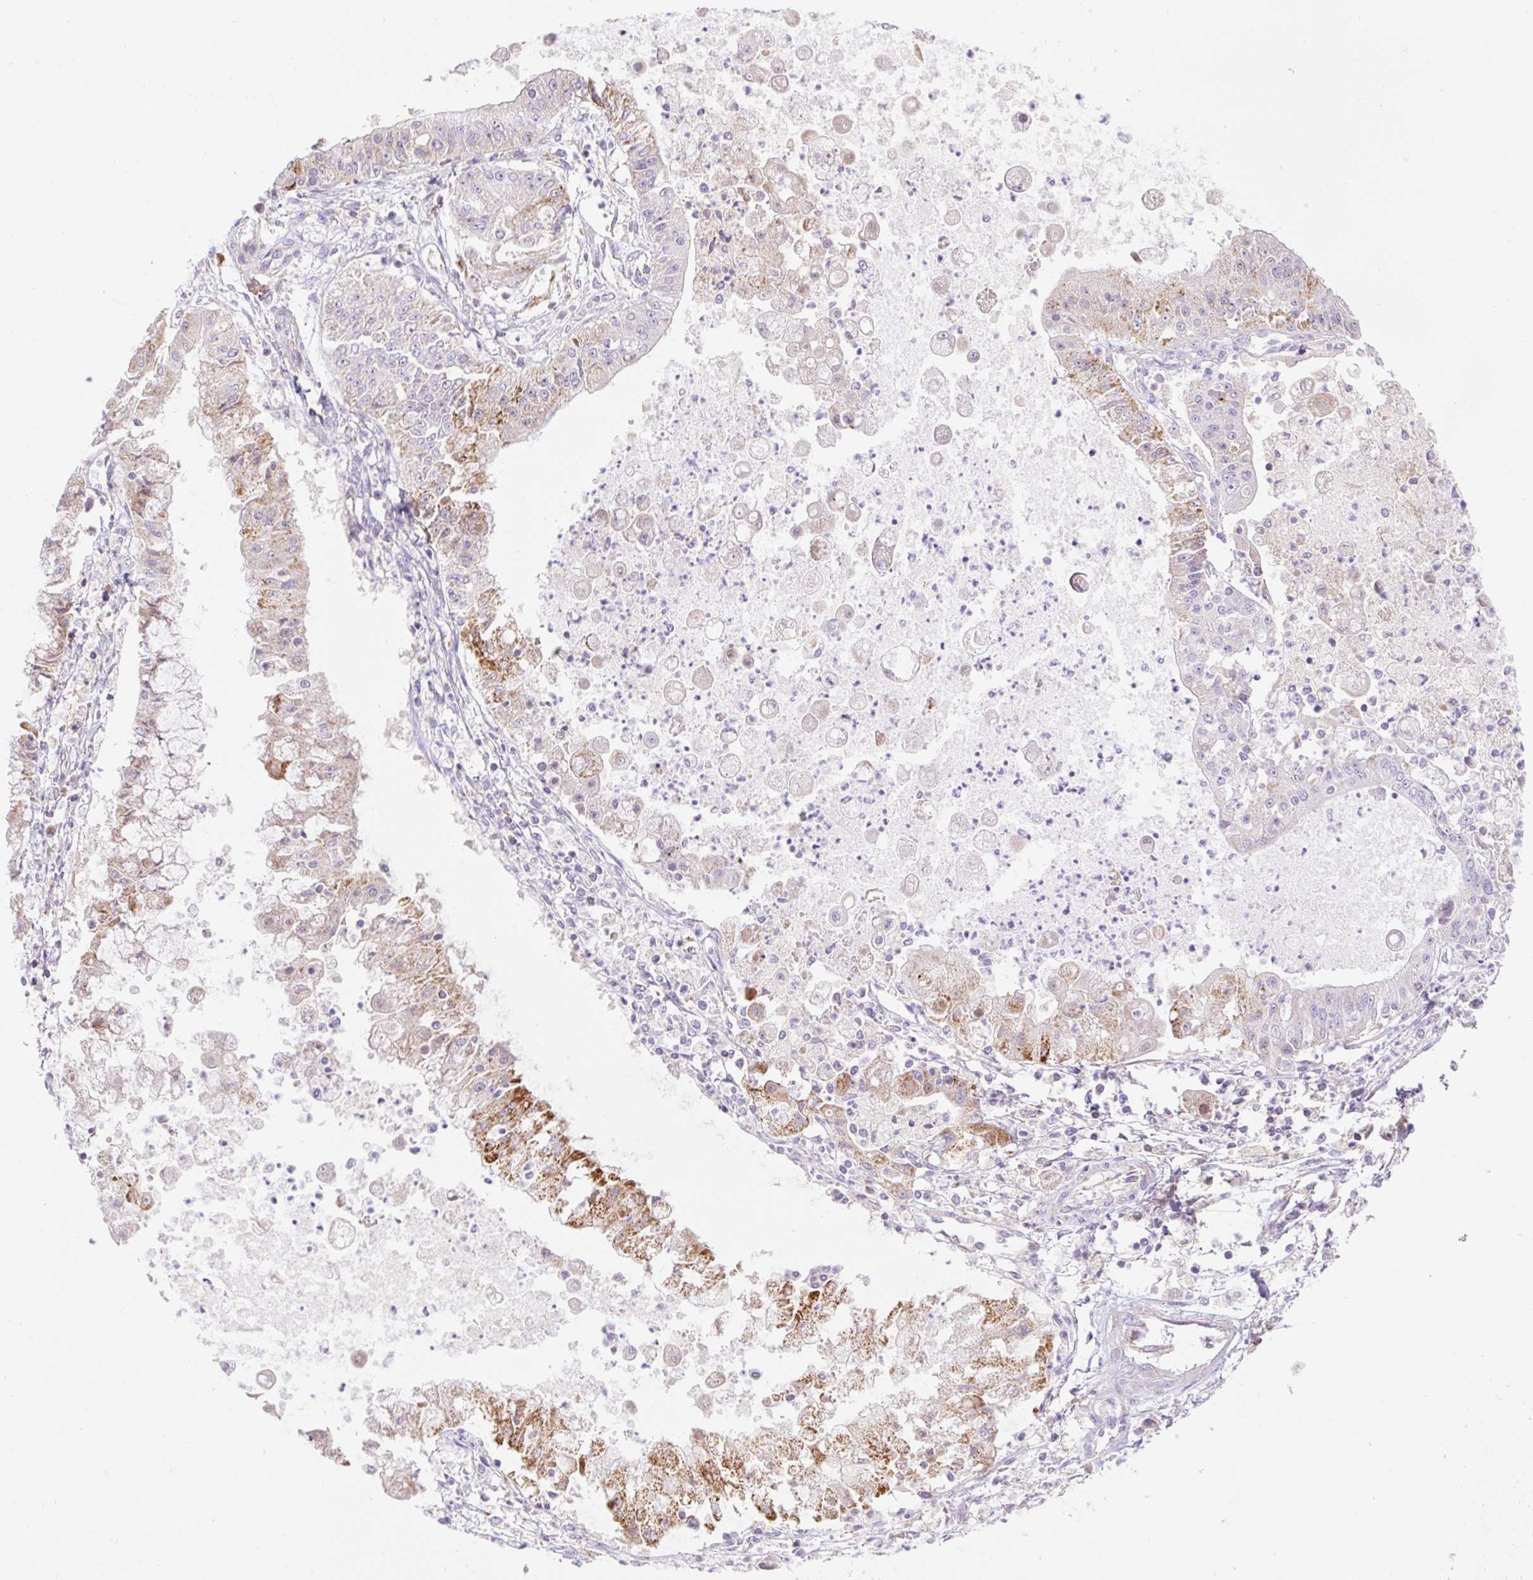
{"staining": {"intensity": "moderate", "quantity": ">75%", "location": "cytoplasmic/membranous"}, "tissue": "ovarian cancer", "cell_type": "Tumor cells", "image_type": "cancer", "snomed": [{"axis": "morphology", "description": "Cystadenocarcinoma, mucinous, NOS"}, {"axis": "topography", "description": "Ovary"}], "caption": "This histopathology image displays ovarian cancer stained with IHC to label a protein in brown. The cytoplasmic/membranous of tumor cells show moderate positivity for the protein. Nuclei are counter-stained blue.", "gene": "ETNK2", "patient": {"sex": "female", "age": 70}}